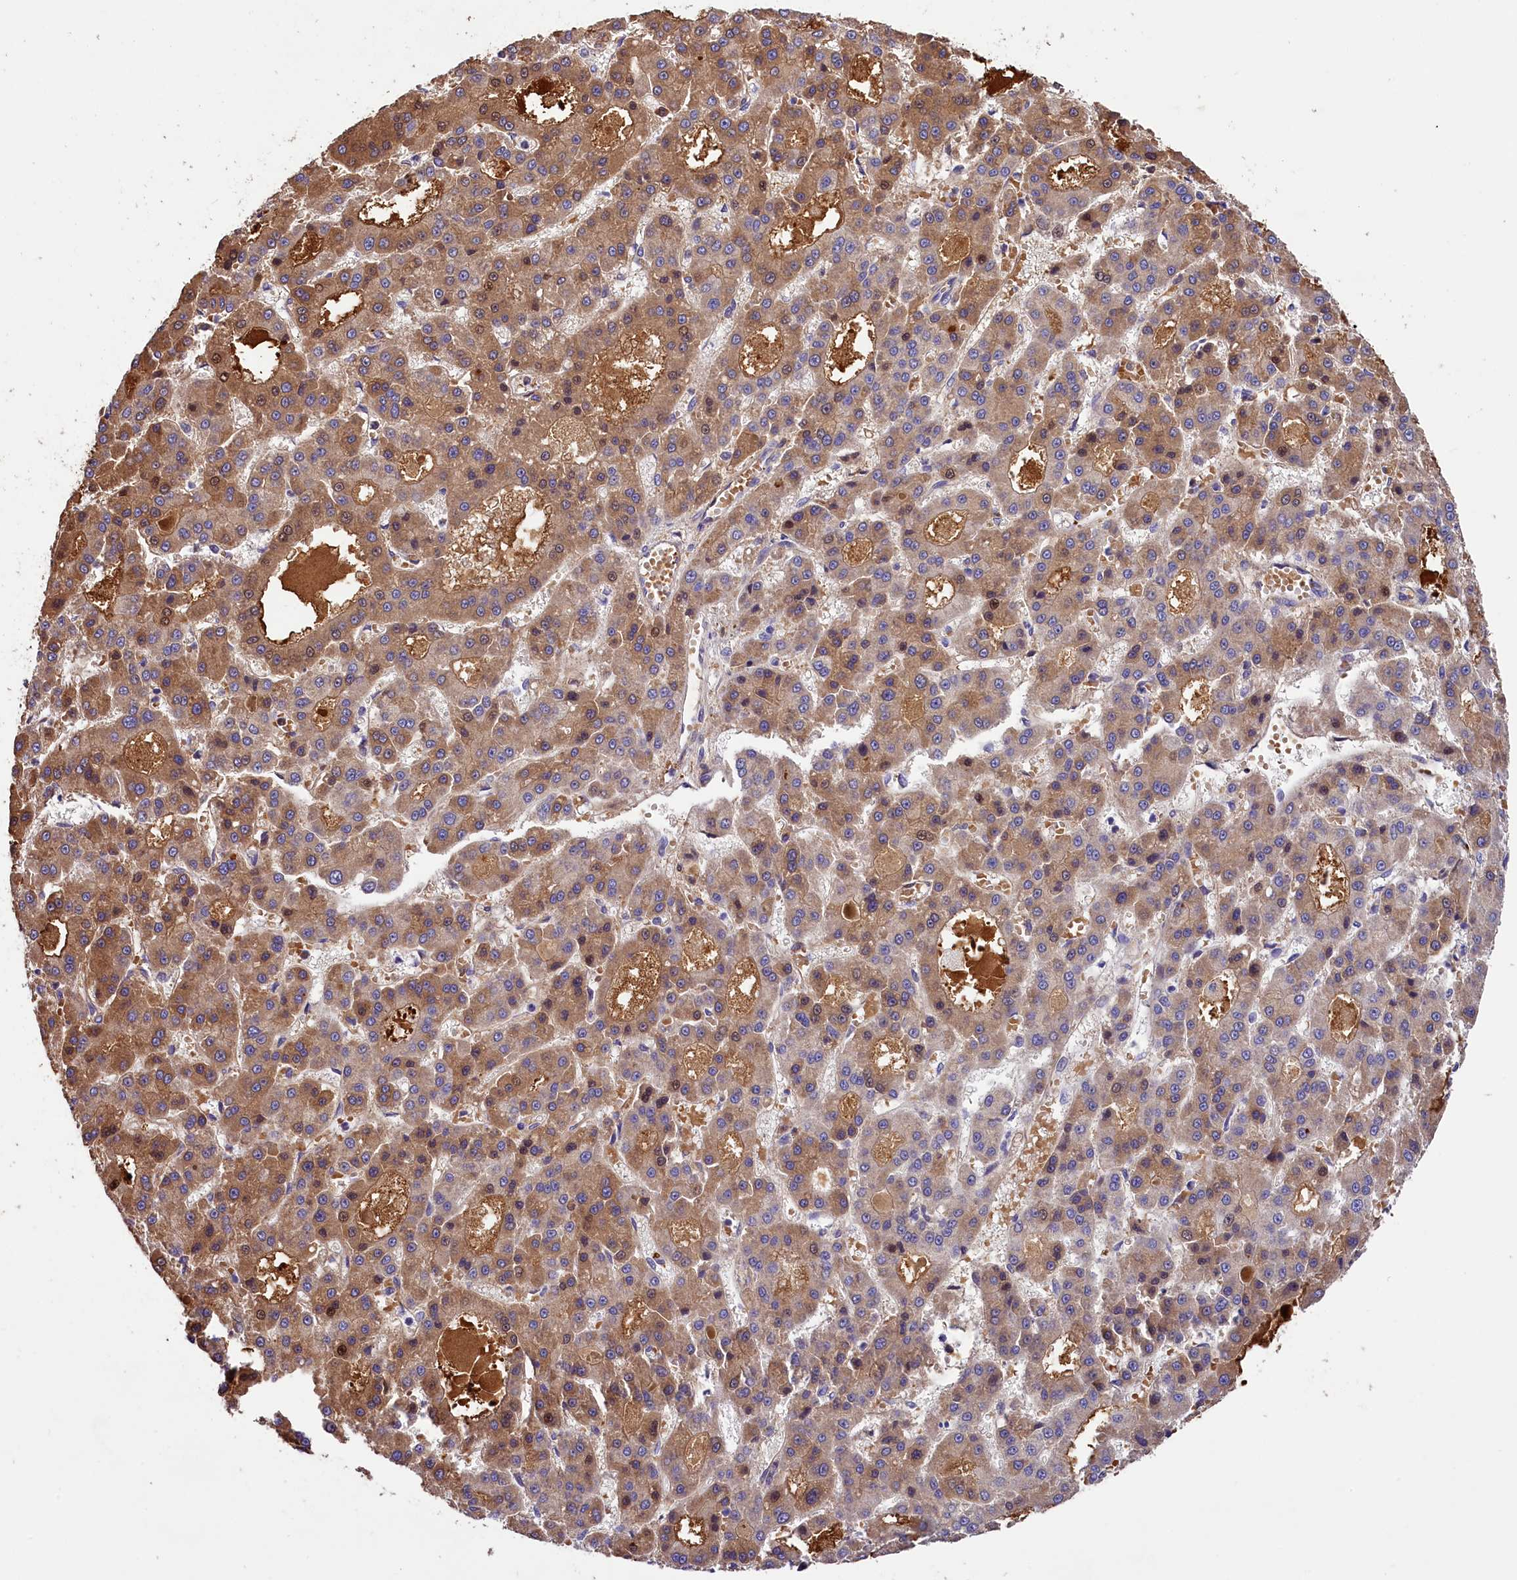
{"staining": {"intensity": "moderate", "quantity": ">75%", "location": "cytoplasmic/membranous"}, "tissue": "liver cancer", "cell_type": "Tumor cells", "image_type": "cancer", "snomed": [{"axis": "morphology", "description": "Carcinoma, Hepatocellular, NOS"}, {"axis": "topography", "description": "Liver"}], "caption": "Moderate cytoplasmic/membranous protein positivity is identified in approximately >75% of tumor cells in liver hepatocellular carcinoma.", "gene": "PHAF1", "patient": {"sex": "male", "age": 70}}